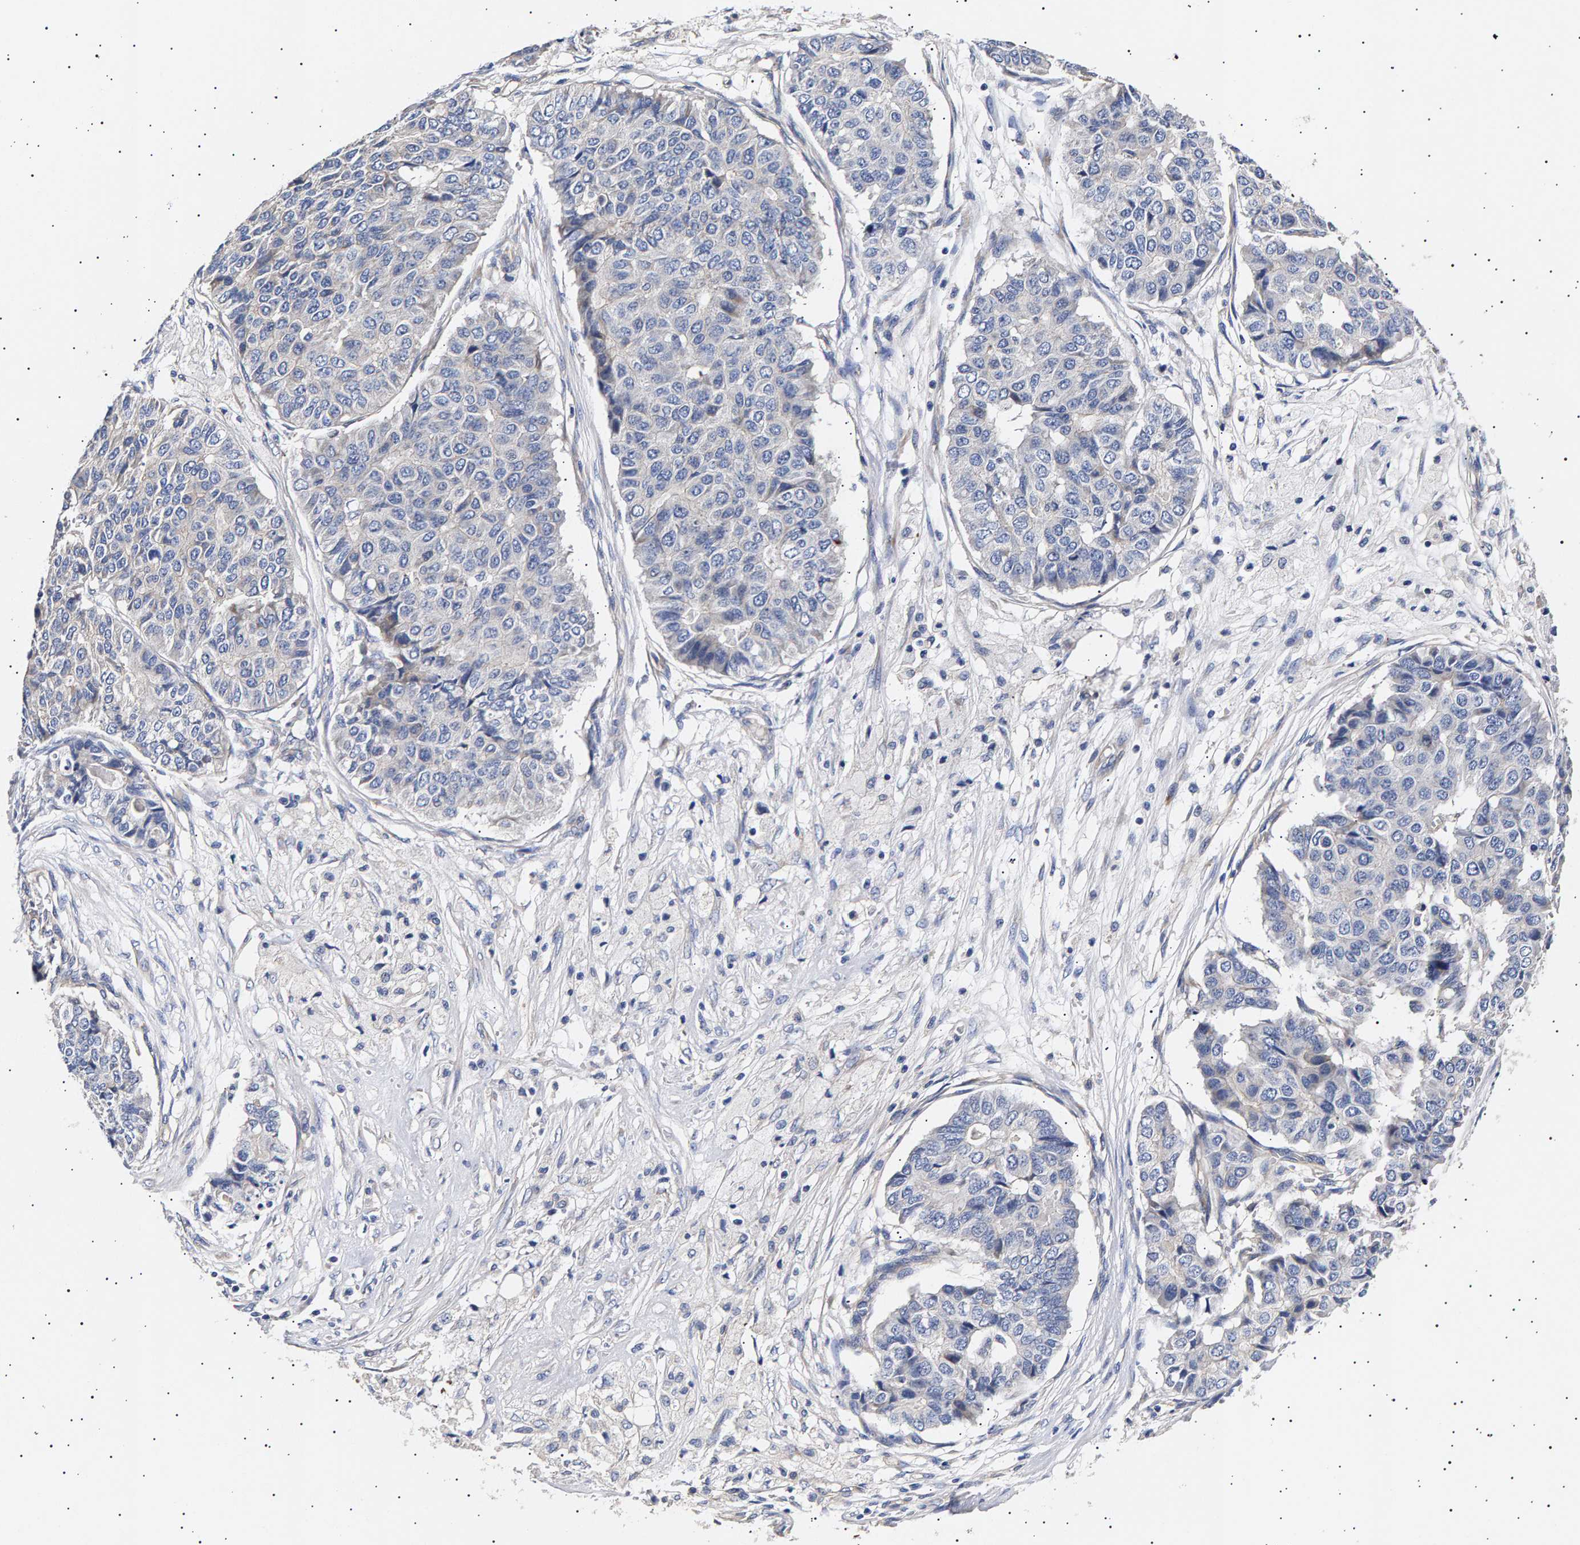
{"staining": {"intensity": "negative", "quantity": "none", "location": "none"}, "tissue": "pancreatic cancer", "cell_type": "Tumor cells", "image_type": "cancer", "snomed": [{"axis": "morphology", "description": "Adenocarcinoma, NOS"}, {"axis": "topography", "description": "Pancreas"}], "caption": "The histopathology image demonstrates no significant staining in tumor cells of pancreatic cancer (adenocarcinoma). (DAB (3,3'-diaminobenzidine) IHC, high magnification).", "gene": "ANKRD40", "patient": {"sex": "male", "age": 50}}